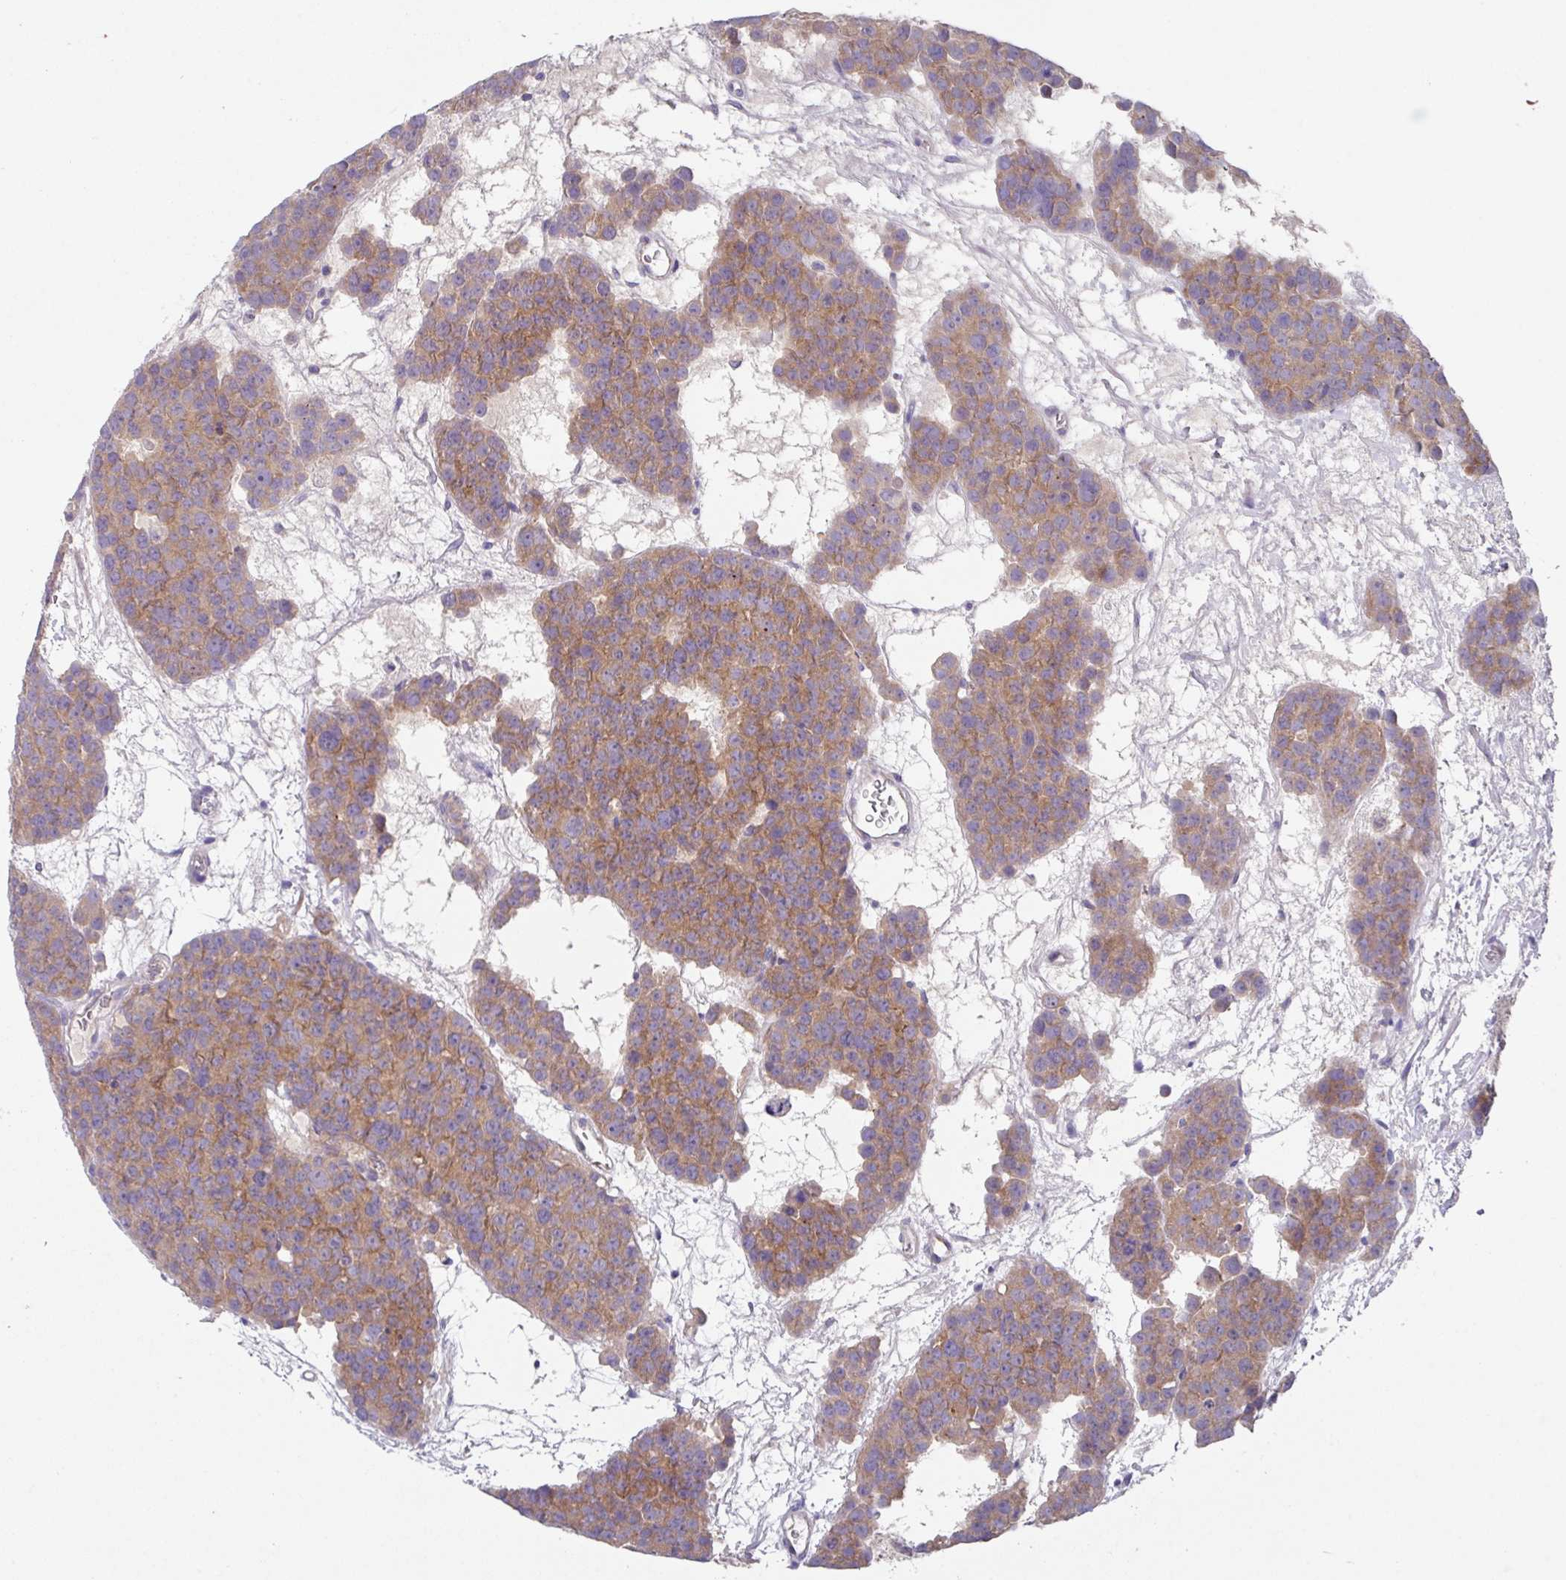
{"staining": {"intensity": "moderate", "quantity": ">75%", "location": "cytoplasmic/membranous"}, "tissue": "testis cancer", "cell_type": "Tumor cells", "image_type": "cancer", "snomed": [{"axis": "morphology", "description": "Seminoma, NOS"}, {"axis": "topography", "description": "Testis"}], "caption": "Testis seminoma tissue demonstrates moderate cytoplasmic/membranous expression in about >75% of tumor cells", "gene": "EIF4B", "patient": {"sex": "male", "age": 71}}